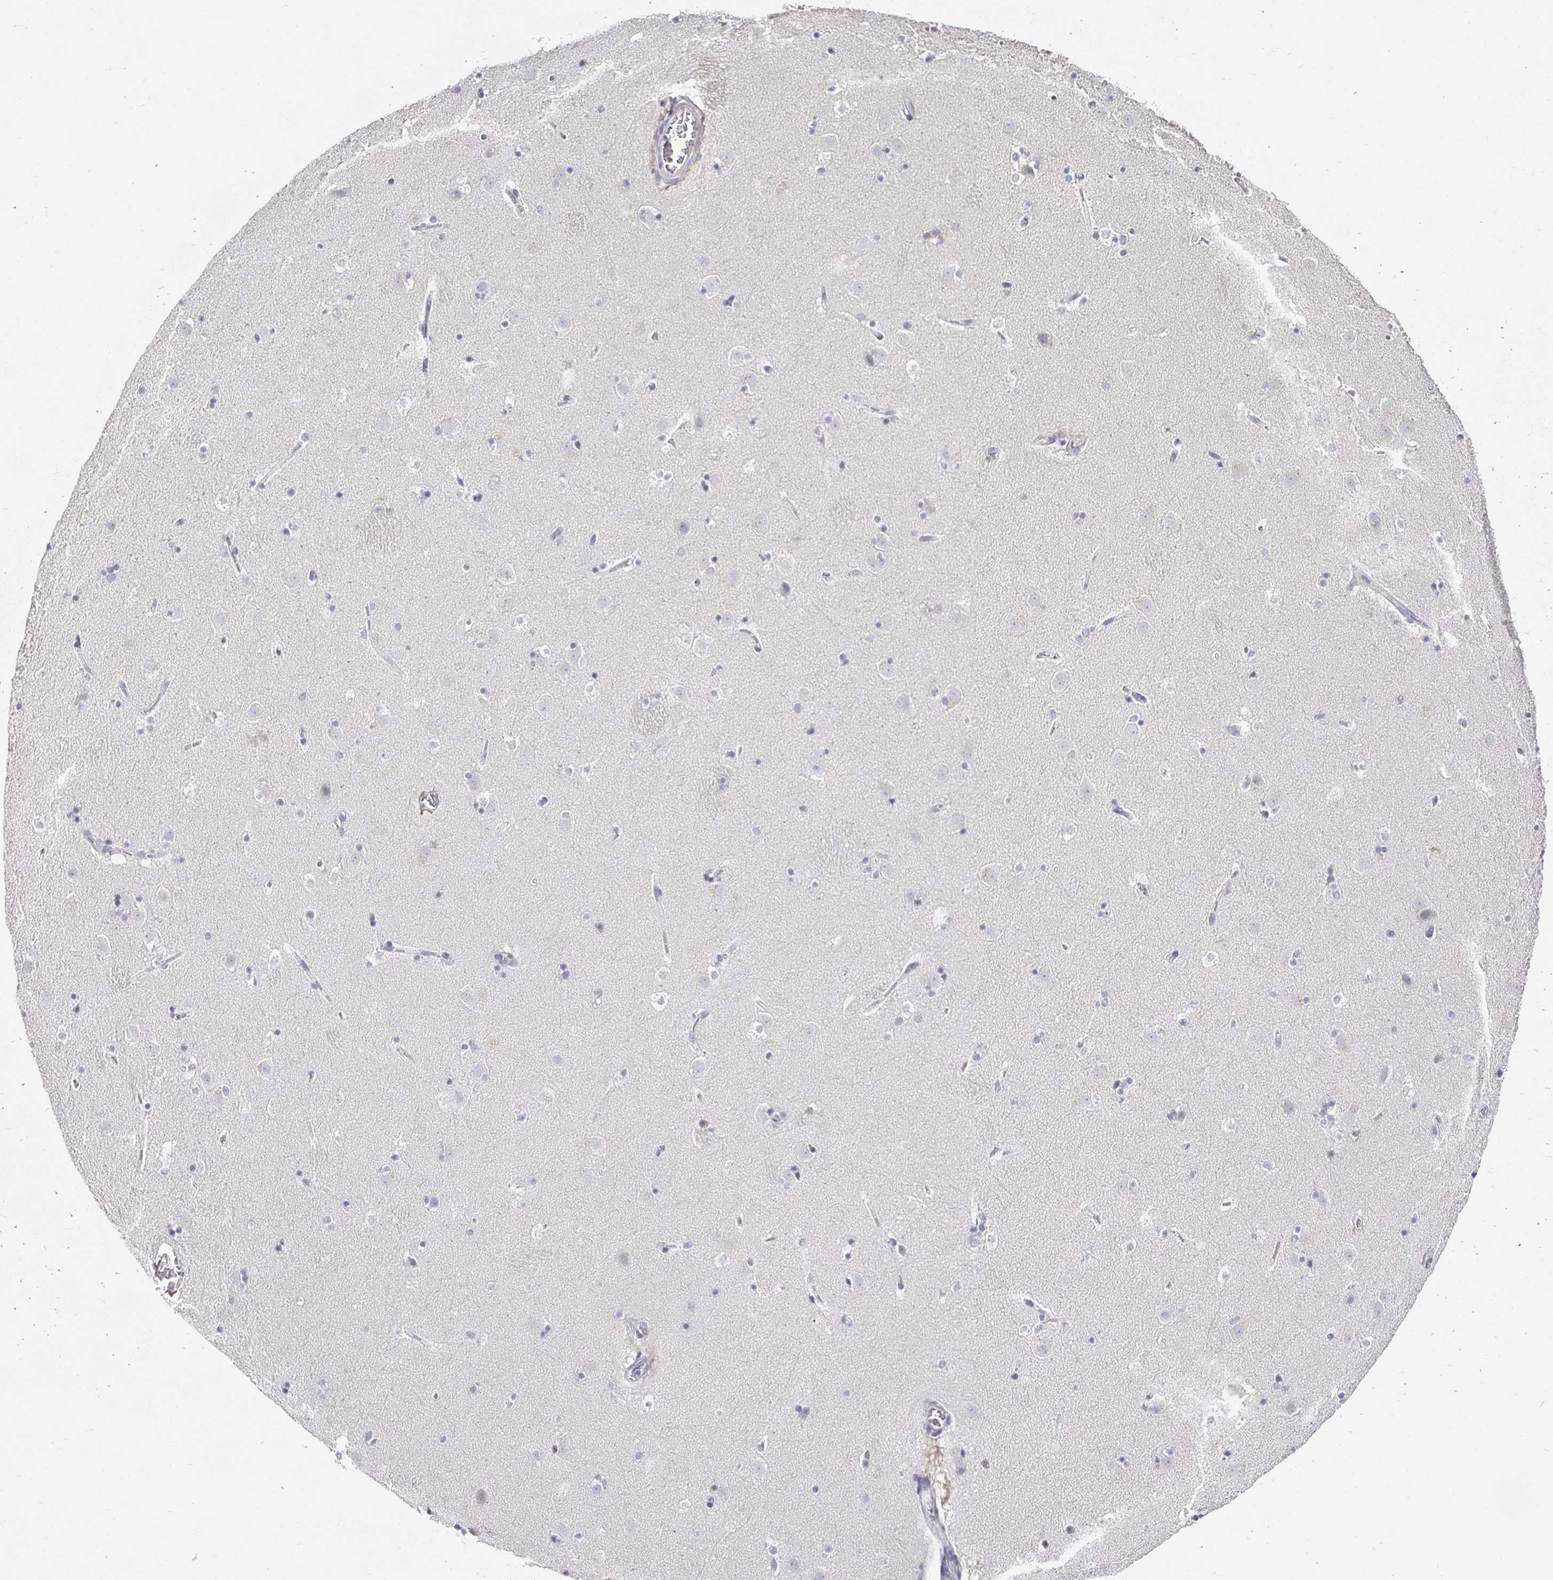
{"staining": {"intensity": "negative", "quantity": "none", "location": "none"}, "tissue": "caudate", "cell_type": "Glial cells", "image_type": "normal", "snomed": [{"axis": "morphology", "description": "Normal tissue, NOS"}, {"axis": "topography", "description": "Lateral ventricle wall"}], "caption": "A high-resolution image shows immunohistochemistry (IHC) staining of normal caudate, which displays no significant expression in glial cells.", "gene": "AKAP6", "patient": {"sex": "male", "age": 37}}